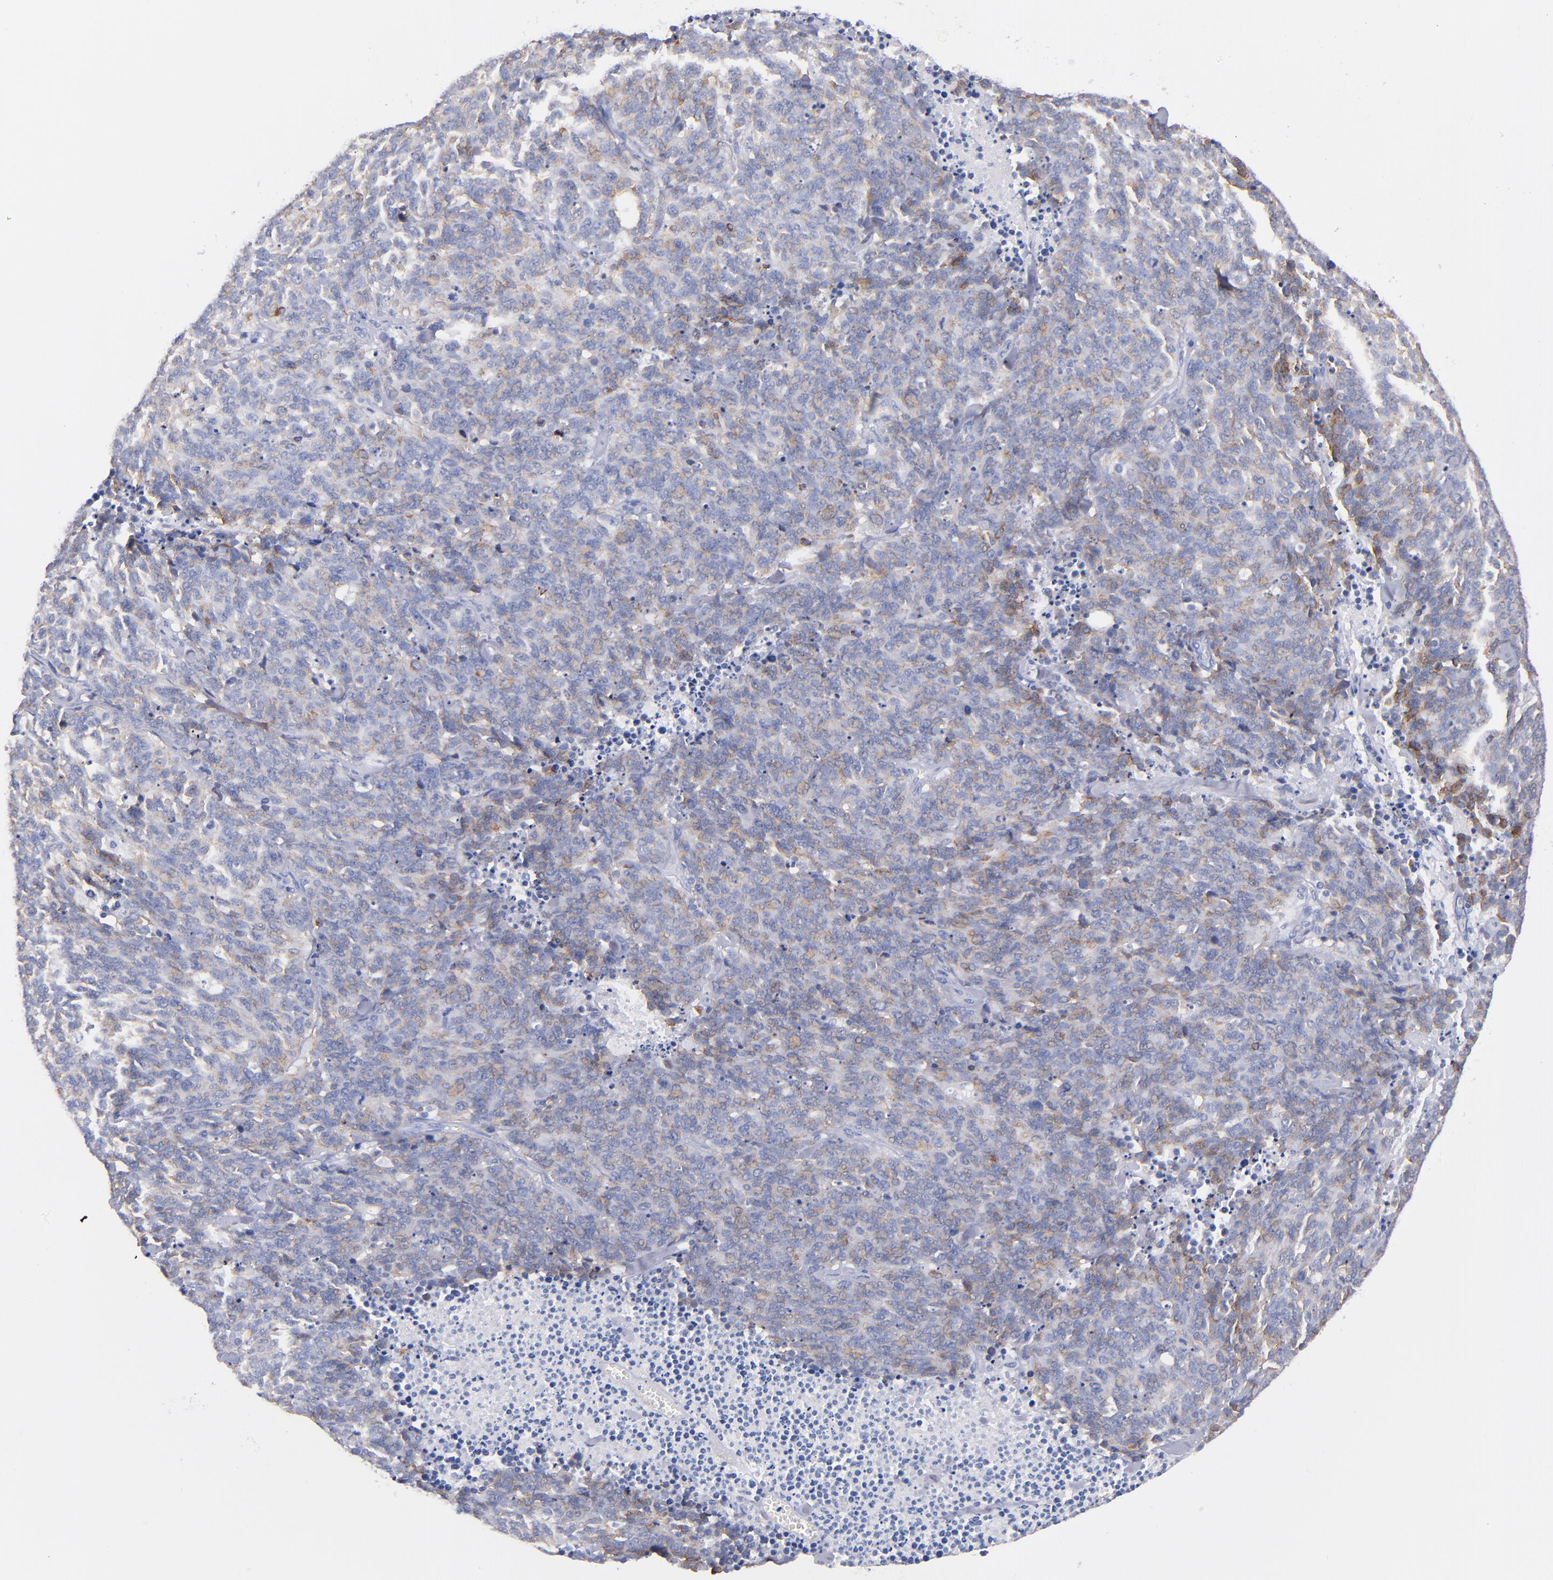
{"staining": {"intensity": "weak", "quantity": ">75%", "location": "cytoplasmic/membranous"}, "tissue": "lung cancer", "cell_type": "Tumor cells", "image_type": "cancer", "snomed": [{"axis": "morphology", "description": "Neoplasm, malignant, NOS"}, {"axis": "topography", "description": "Lung"}], "caption": "Malignant neoplasm (lung) stained with a brown dye reveals weak cytoplasmic/membranous positive staining in about >75% of tumor cells.", "gene": "KIT", "patient": {"sex": "female", "age": 58}}